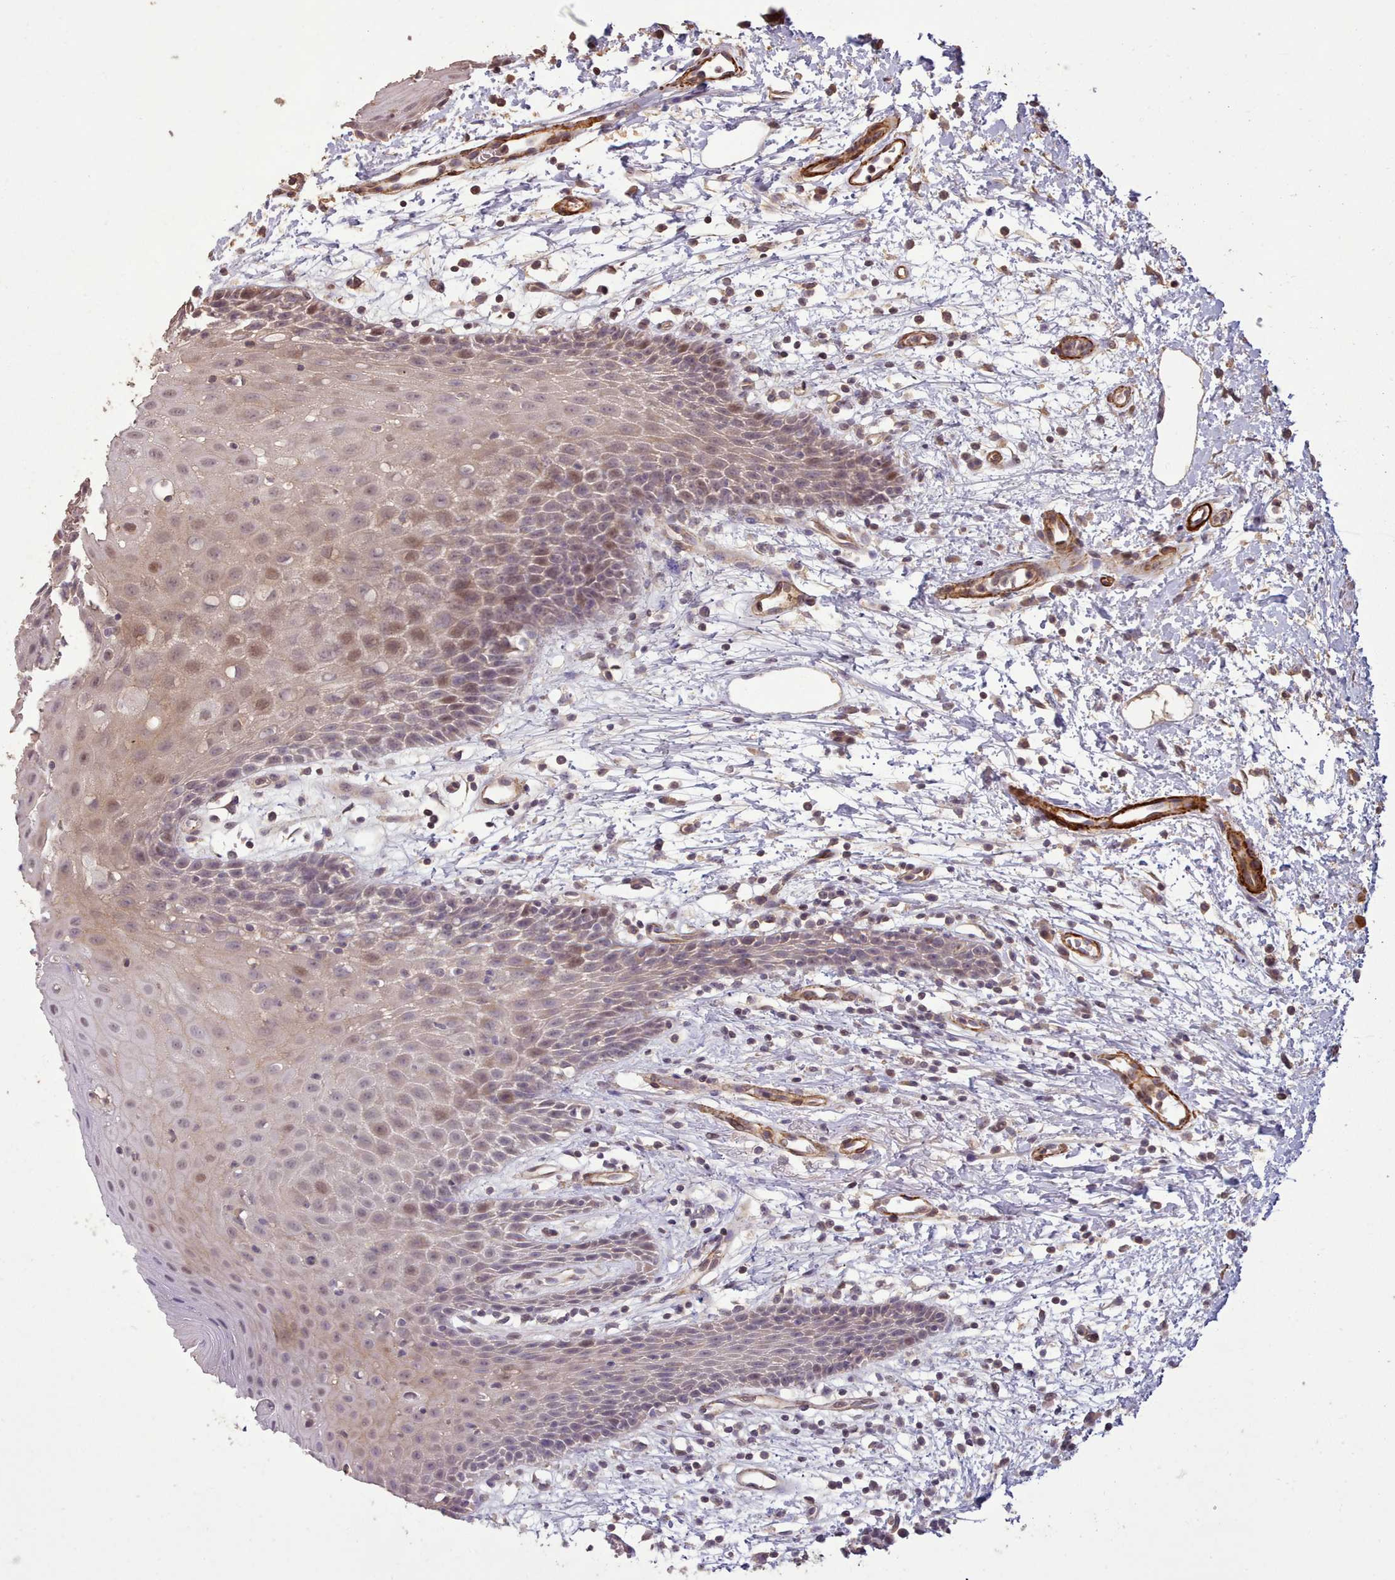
{"staining": {"intensity": "moderate", "quantity": "25%-75%", "location": "cytoplasmic/membranous,nuclear"}, "tissue": "oral mucosa", "cell_type": "Squamous epithelial cells", "image_type": "normal", "snomed": [{"axis": "morphology", "description": "Normal tissue, NOS"}, {"axis": "topography", "description": "Oral tissue"}, {"axis": "topography", "description": "Tounge, NOS"}], "caption": "Squamous epithelial cells display medium levels of moderate cytoplasmic/membranous,nuclear expression in about 25%-75% of cells in normal human oral mucosa. The staining was performed using DAB to visualize the protein expression in brown, while the nuclei were stained in blue with hematoxylin (Magnification: 20x).", "gene": "NLRC4", "patient": {"sex": "female", "age": 59}}